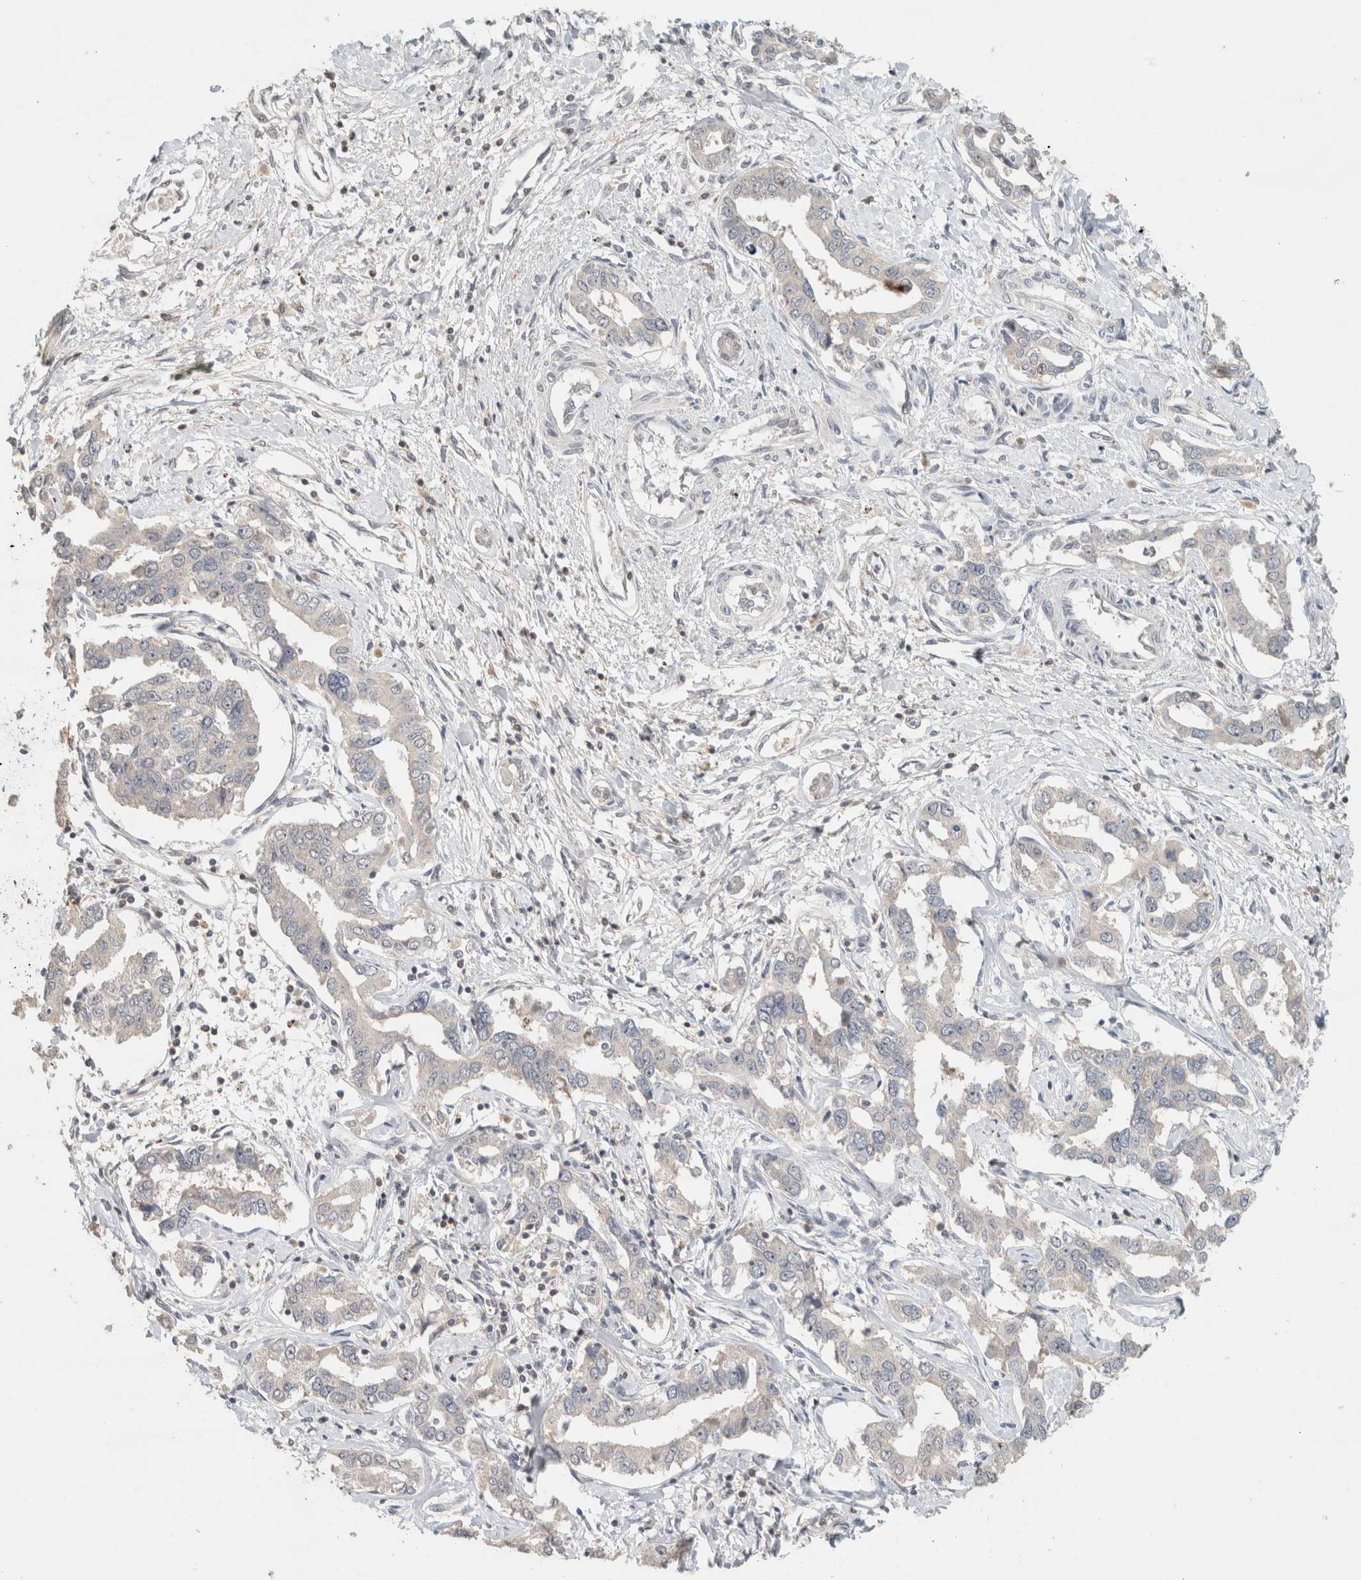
{"staining": {"intensity": "negative", "quantity": "none", "location": "none"}, "tissue": "liver cancer", "cell_type": "Tumor cells", "image_type": "cancer", "snomed": [{"axis": "morphology", "description": "Cholangiocarcinoma"}, {"axis": "topography", "description": "Liver"}], "caption": "The immunohistochemistry micrograph has no significant expression in tumor cells of liver cancer (cholangiocarcinoma) tissue.", "gene": "TRAT1", "patient": {"sex": "male", "age": 59}}